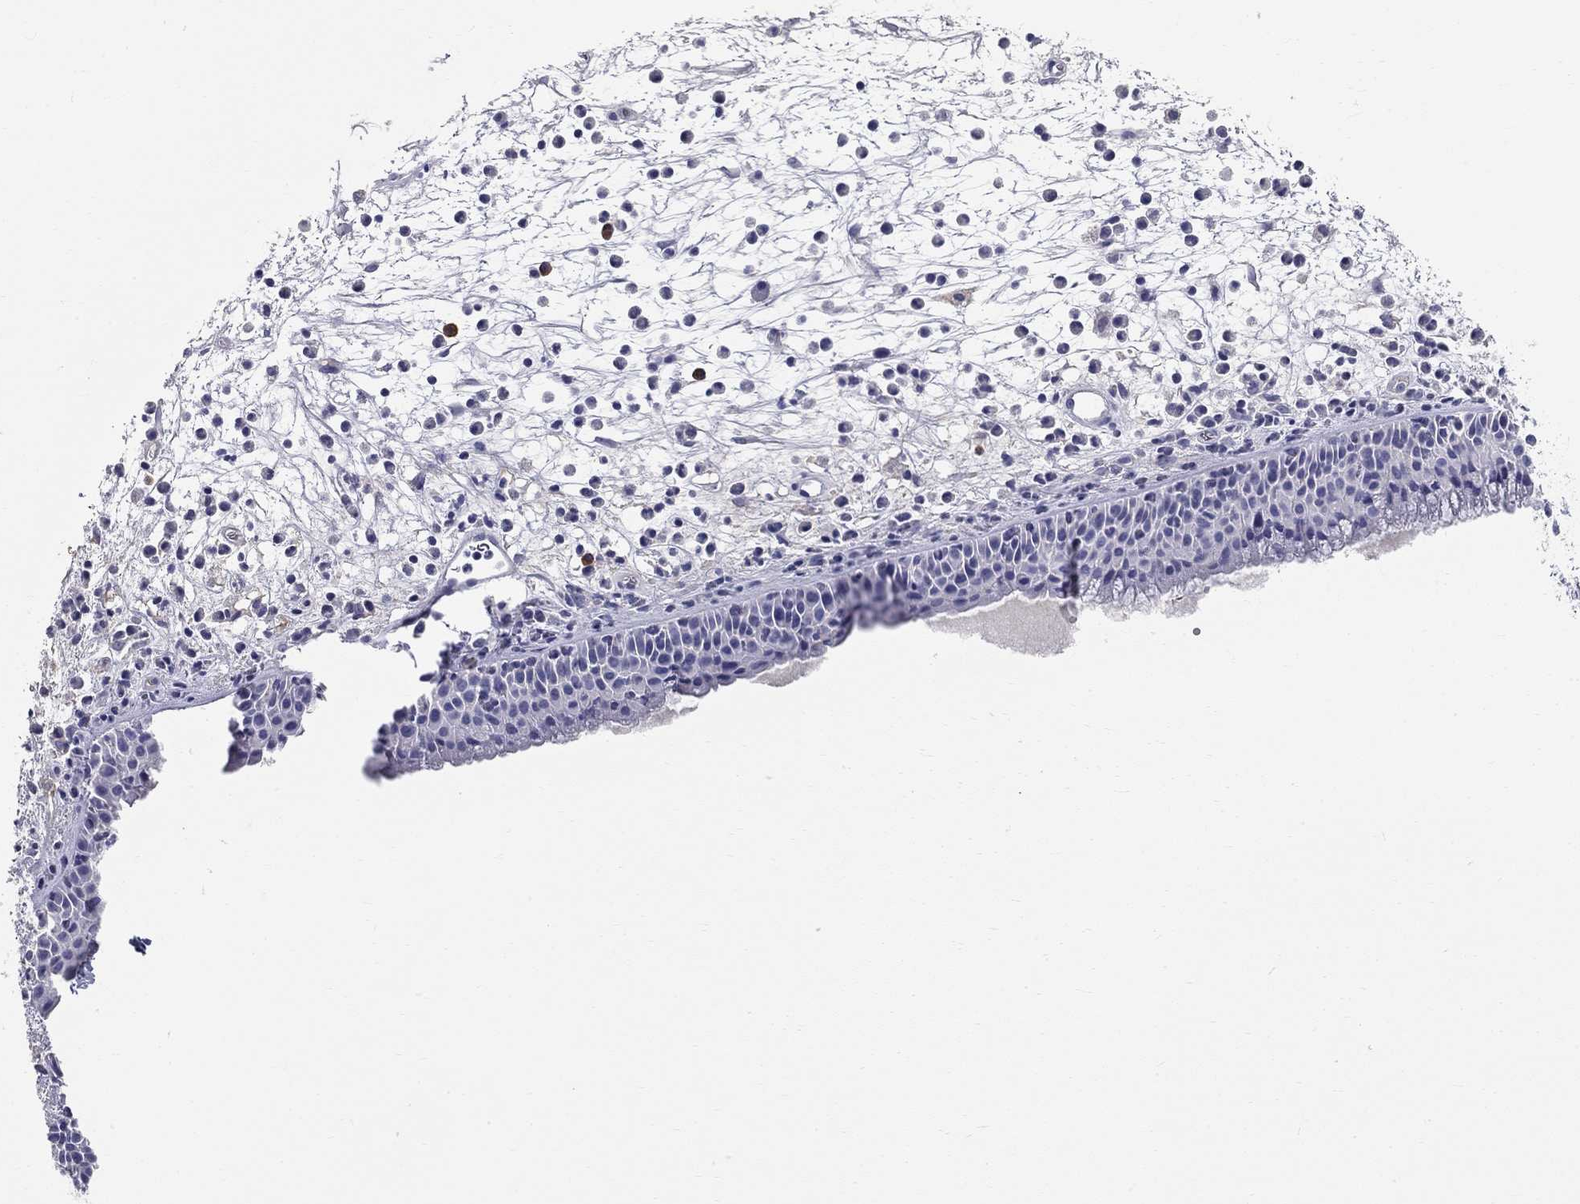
{"staining": {"intensity": "negative", "quantity": "none", "location": "none"}, "tissue": "nasopharynx", "cell_type": "Respiratory epithelial cells", "image_type": "normal", "snomed": [{"axis": "morphology", "description": "Normal tissue, NOS"}, {"axis": "topography", "description": "Nasopharynx"}], "caption": "Human nasopharynx stained for a protein using immunohistochemistry displays no expression in respiratory epithelial cells.", "gene": "PHOX2B", "patient": {"sex": "female", "age": 73}}